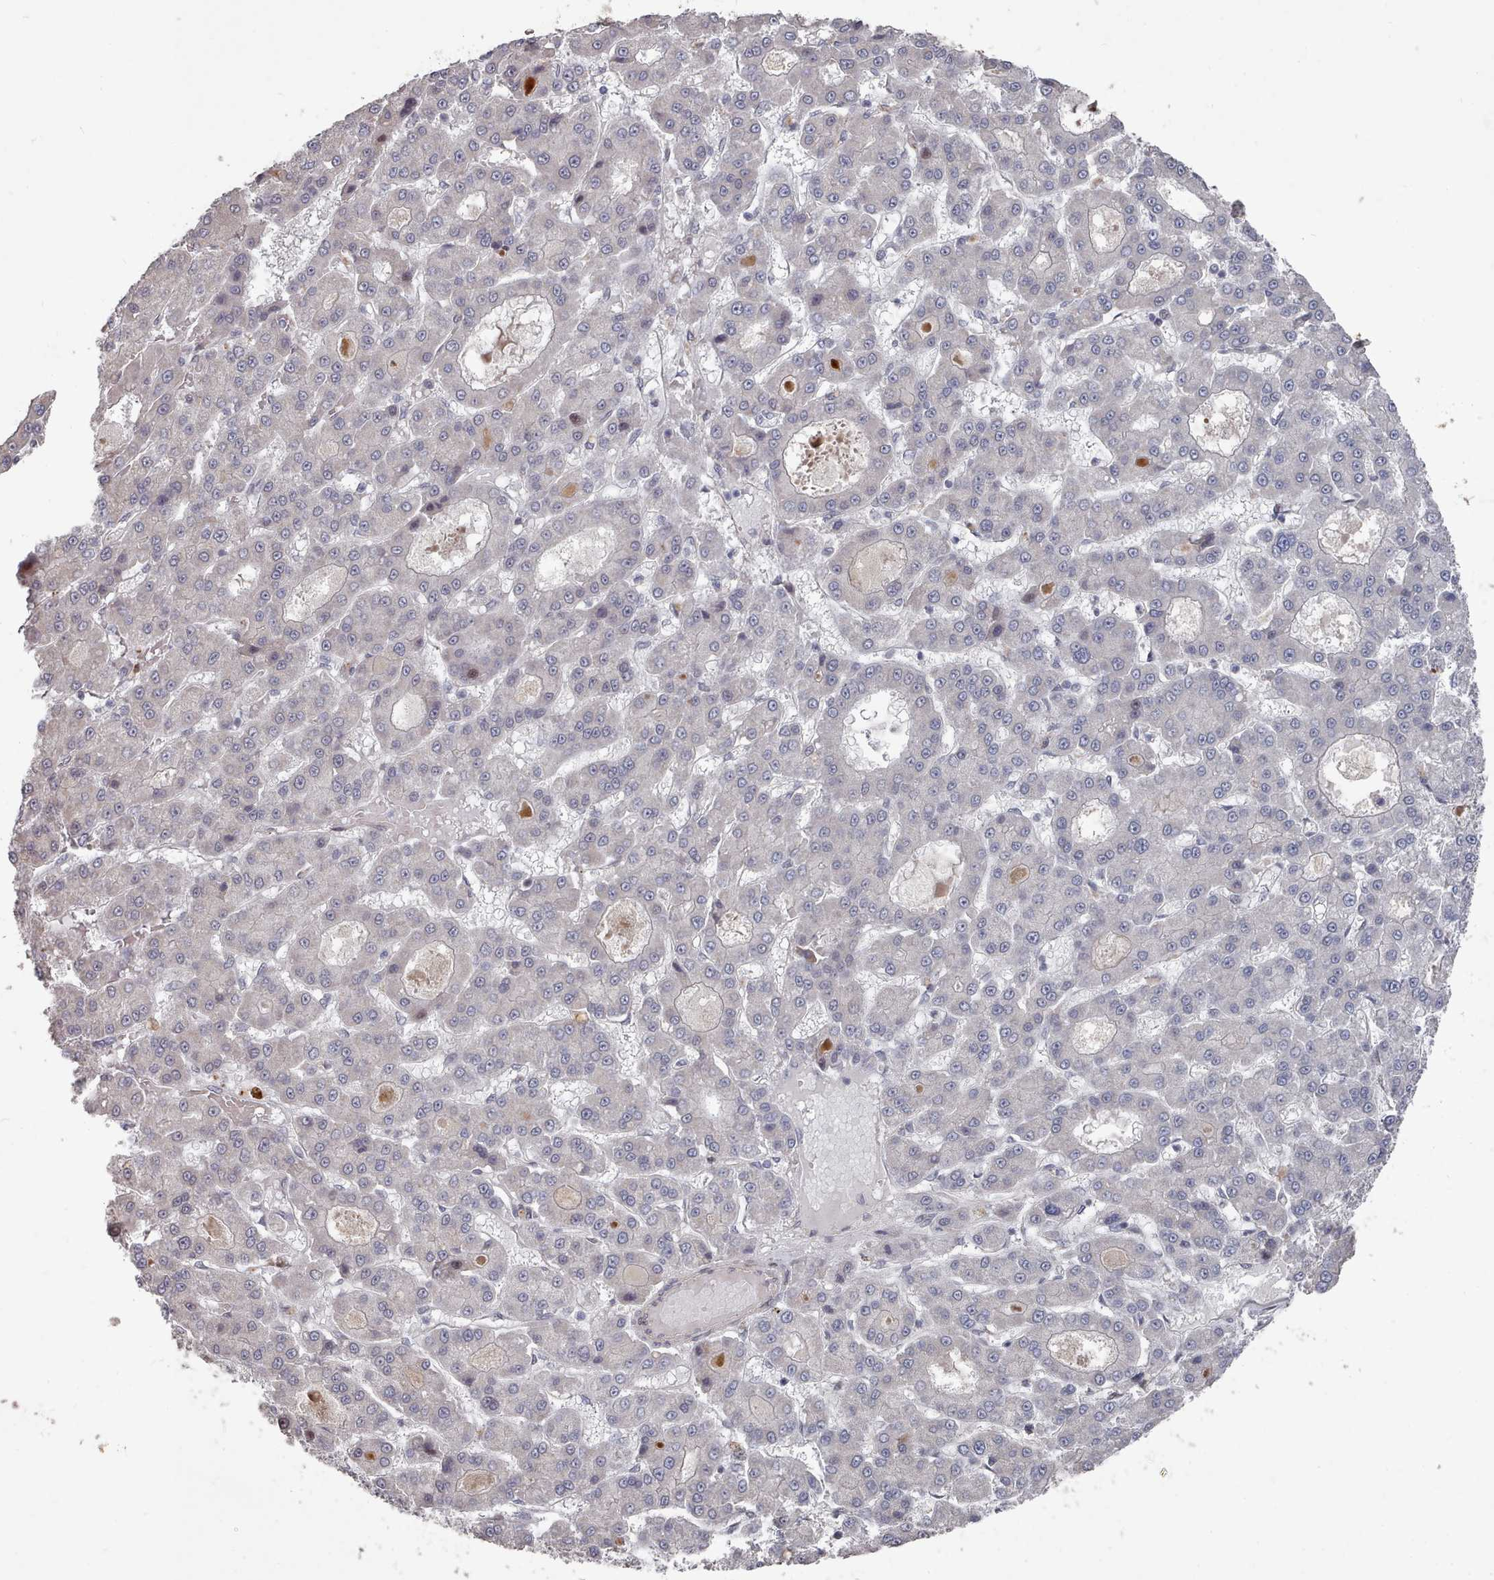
{"staining": {"intensity": "negative", "quantity": "none", "location": "none"}, "tissue": "liver cancer", "cell_type": "Tumor cells", "image_type": "cancer", "snomed": [{"axis": "morphology", "description": "Carcinoma, Hepatocellular, NOS"}, {"axis": "topography", "description": "Liver"}], "caption": "Protein analysis of liver hepatocellular carcinoma shows no significant staining in tumor cells.", "gene": "CPSF4", "patient": {"sex": "male", "age": 70}}